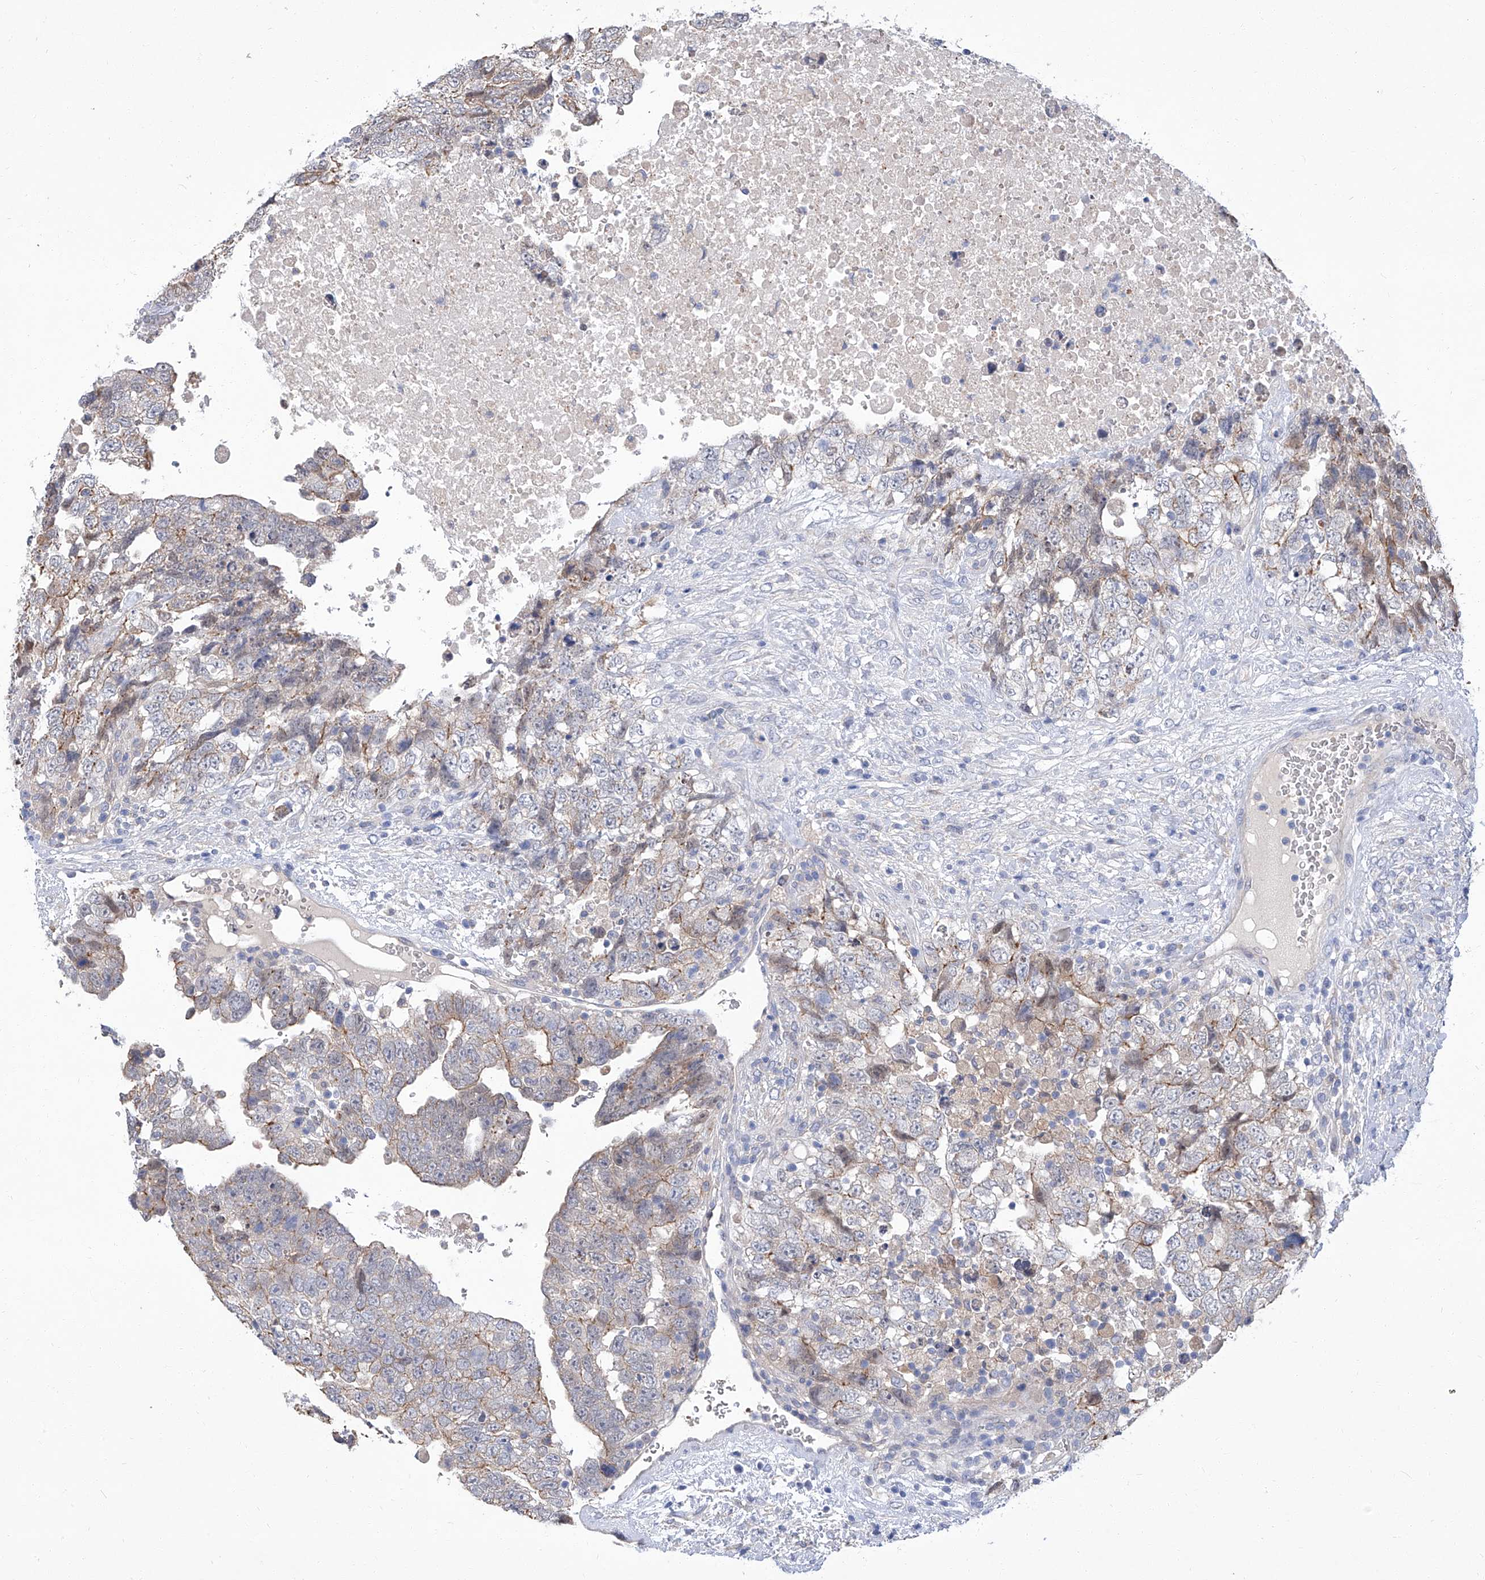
{"staining": {"intensity": "weak", "quantity": "25%-75%", "location": "cytoplasmic/membranous"}, "tissue": "testis cancer", "cell_type": "Tumor cells", "image_type": "cancer", "snomed": [{"axis": "morphology", "description": "Carcinoma, Embryonal, NOS"}, {"axis": "topography", "description": "Testis"}], "caption": "High-power microscopy captured an IHC histopathology image of testis cancer, revealing weak cytoplasmic/membranous expression in about 25%-75% of tumor cells.", "gene": "PARD3", "patient": {"sex": "male", "age": 37}}